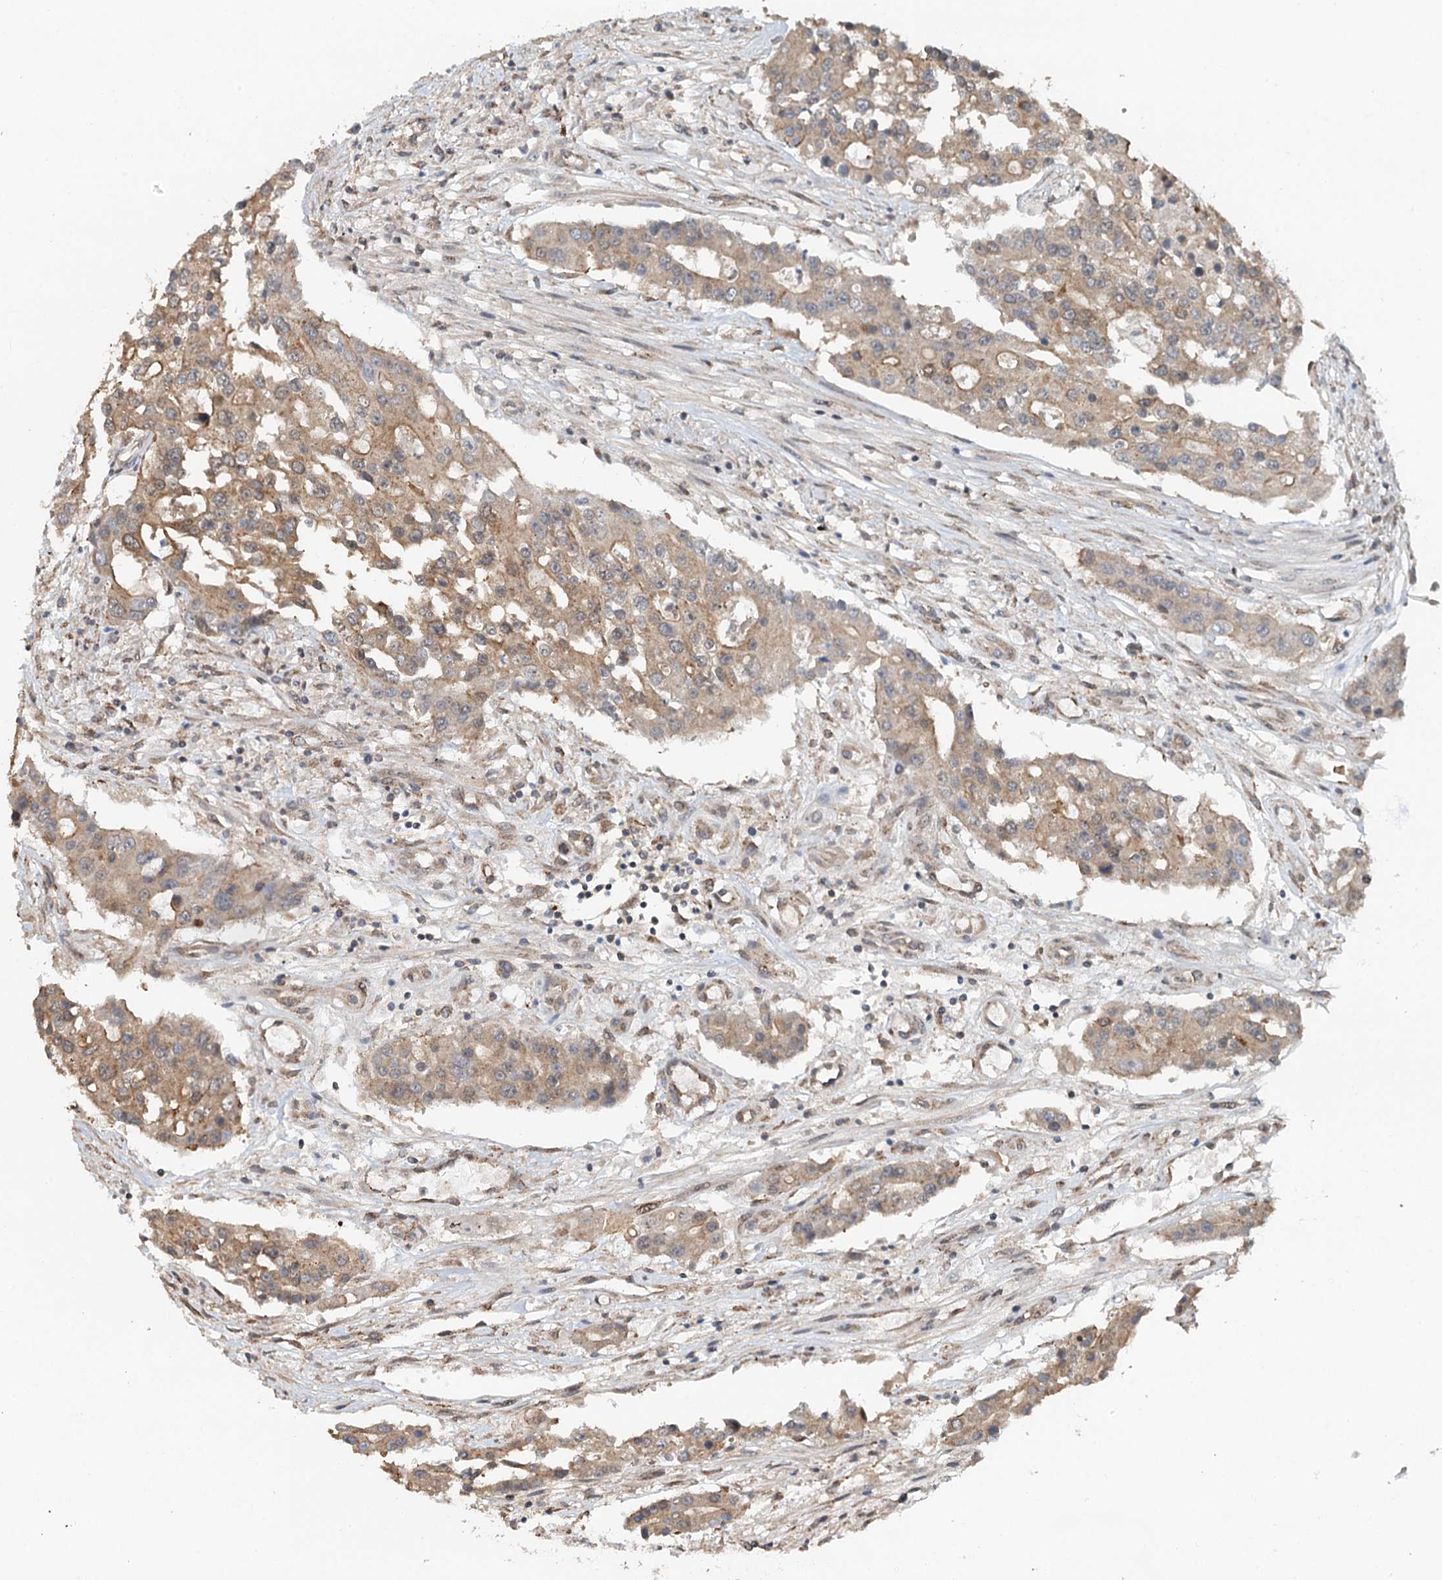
{"staining": {"intensity": "moderate", "quantity": ">75%", "location": "cytoplasmic/membranous"}, "tissue": "colorectal cancer", "cell_type": "Tumor cells", "image_type": "cancer", "snomed": [{"axis": "morphology", "description": "Adenocarcinoma, NOS"}, {"axis": "topography", "description": "Colon"}], "caption": "Protein analysis of colorectal adenocarcinoma tissue exhibits moderate cytoplasmic/membranous staining in about >75% of tumor cells.", "gene": "GPALPP1", "patient": {"sex": "male", "age": 77}}